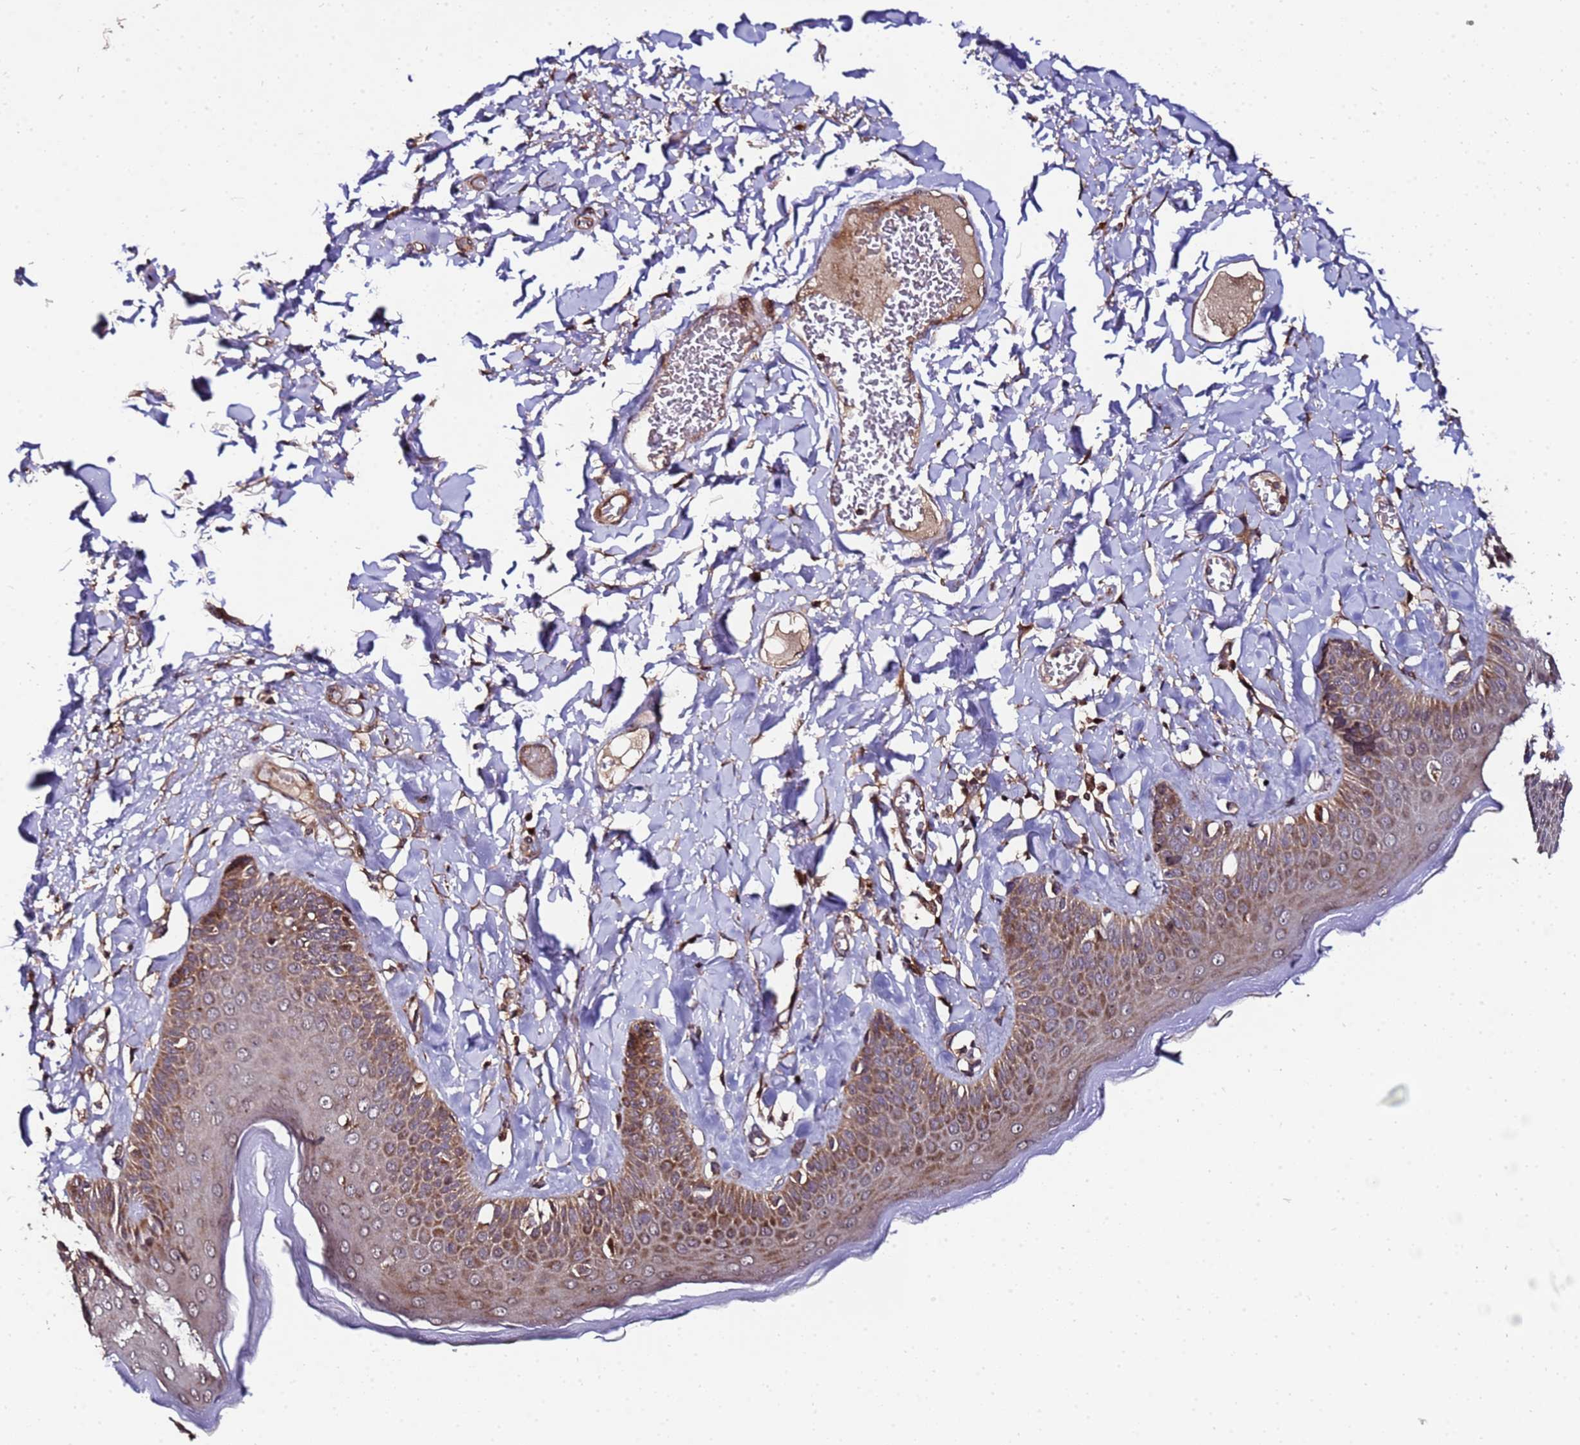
{"staining": {"intensity": "moderate", "quantity": ">75%", "location": "cytoplasmic/membranous"}, "tissue": "skin", "cell_type": "Epidermal cells", "image_type": "normal", "snomed": [{"axis": "morphology", "description": "Normal tissue, NOS"}, {"axis": "topography", "description": "Anal"}], "caption": "Immunohistochemistry photomicrograph of benign skin: skin stained using IHC reveals medium levels of moderate protein expression localized specifically in the cytoplasmic/membranous of epidermal cells, appearing as a cytoplasmic/membranous brown color.", "gene": "PRODH", "patient": {"sex": "male", "age": 69}}